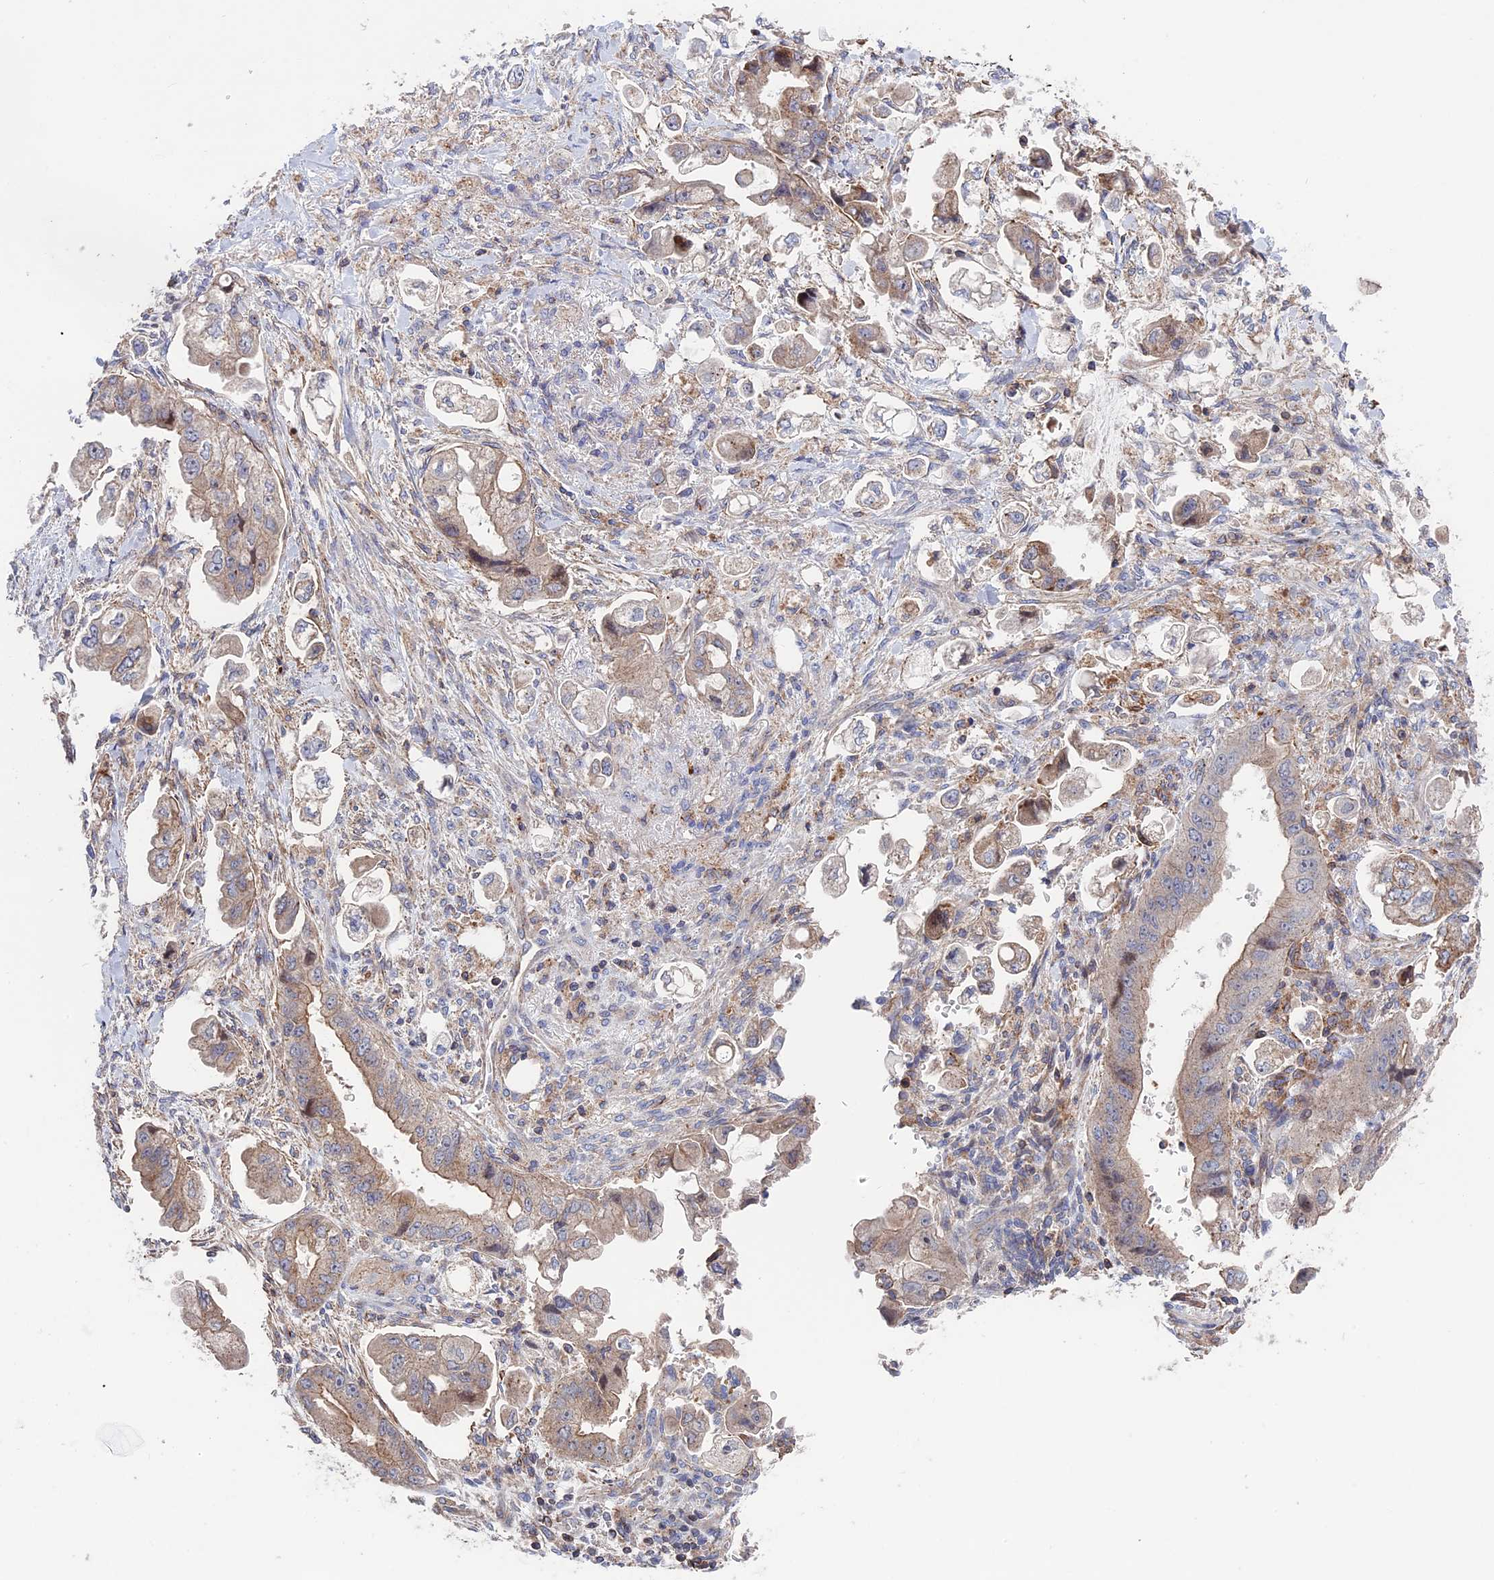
{"staining": {"intensity": "weak", "quantity": "25%-75%", "location": "cytoplasmic/membranous"}, "tissue": "stomach cancer", "cell_type": "Tumor cells", "image_type": "cancer", "snomed": [{"axis": "morphology", "description": "Adenocarcinoma, NOS"}, {"axis": "topography", "description": "Stomach"}], "caption": "About 25%-75% of tumor cells in human stomach cancer (adenocarcinoma) display weak cytoplasmic/membranous protein positivity as visualized by brown immunohistochemical staining.", "gene": "LYPD5", "patient": {"sex": "male", "age": 62}}